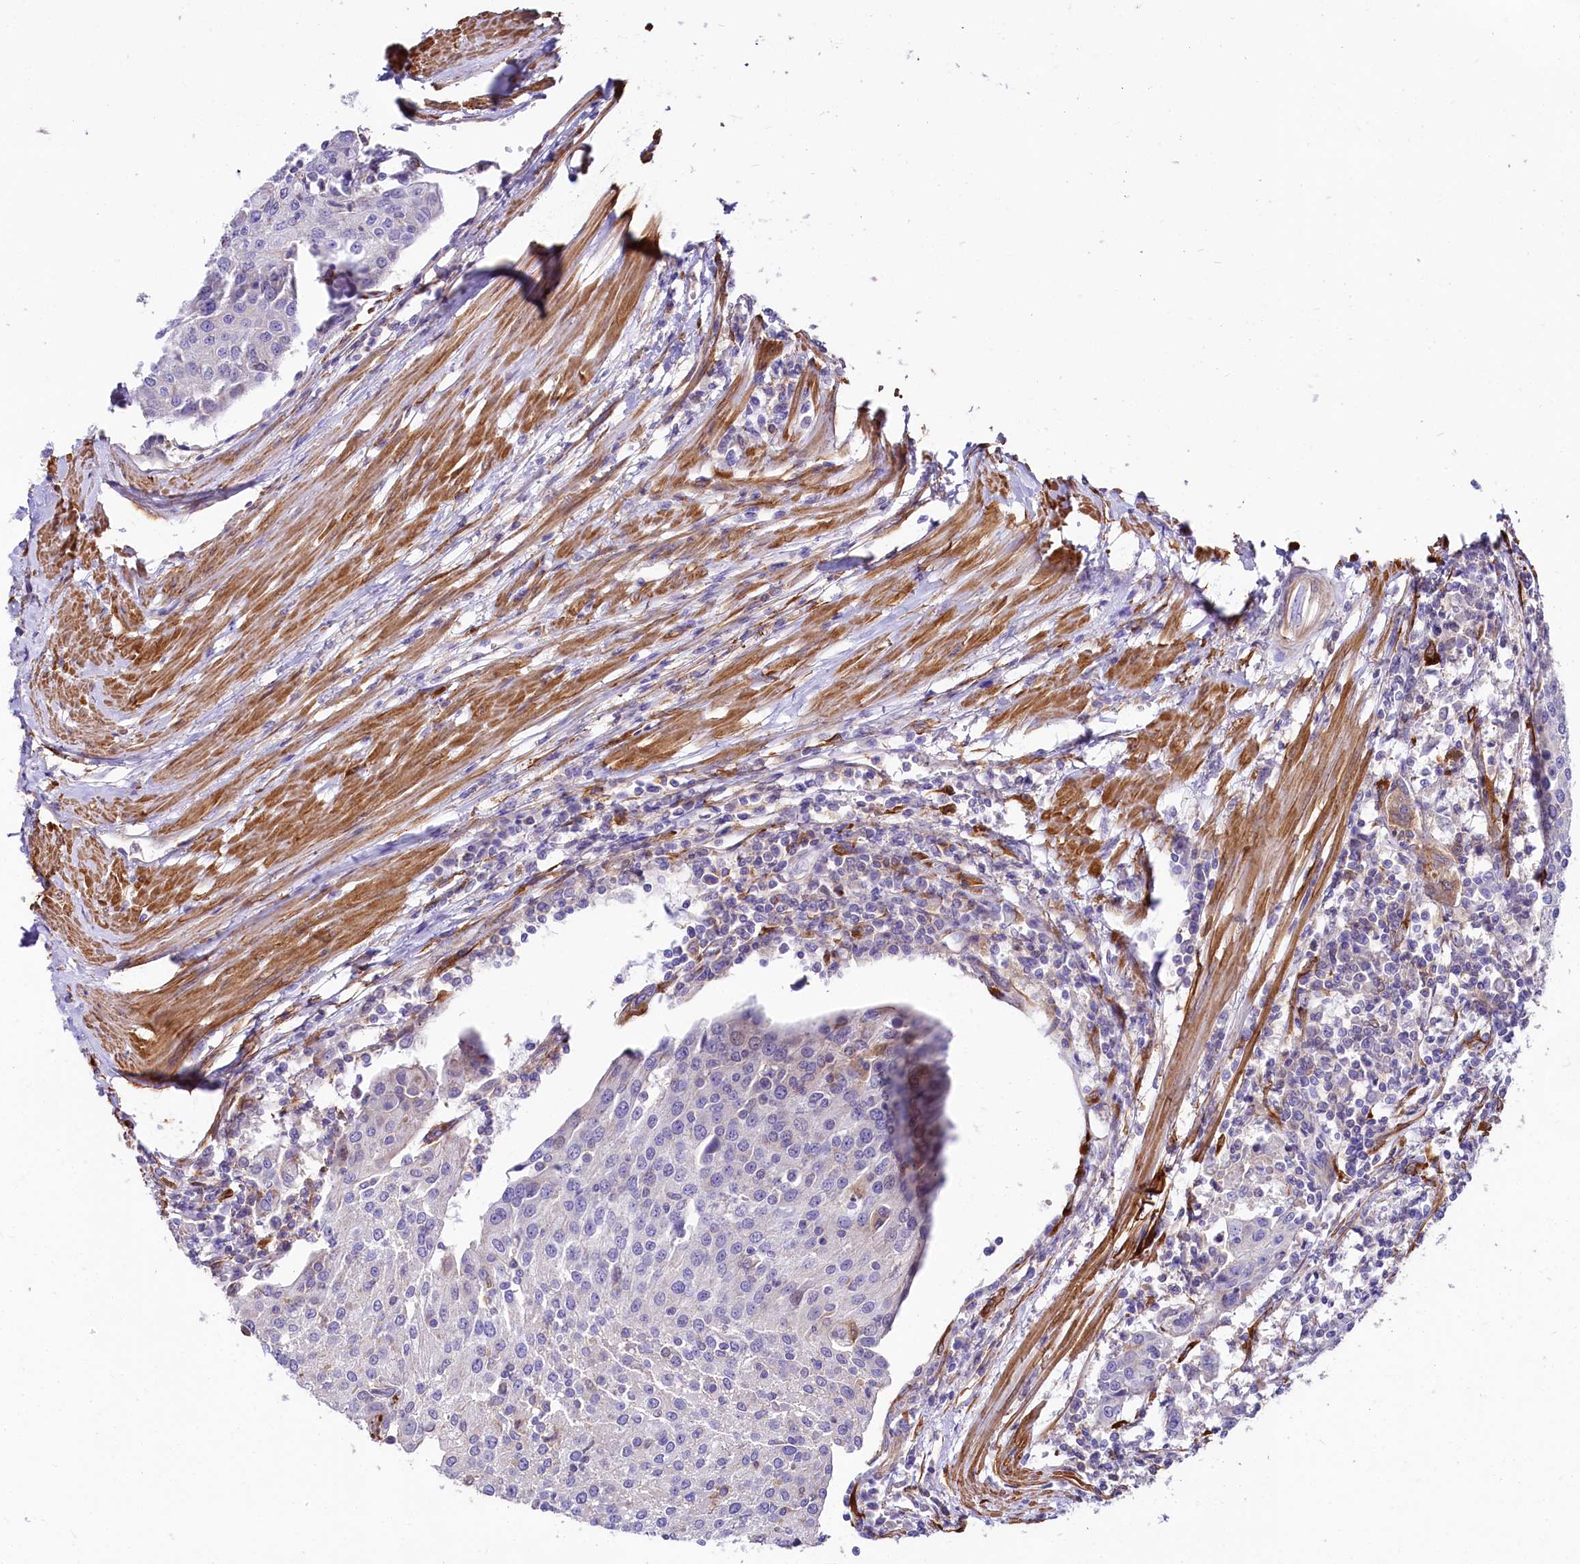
{"staining": {"intensity": "negative", "quantity": "none", "location": "none"}, "tissue": "urothelial cancer", "cell_type": "Tumor cells", "image_type": "cancer", "snomed": [{"axis": "morphology", "description": "Urothelial carcinoma, High grade"}, {"axis": "topography", "description": "Urinary bladder"}], "caption": "Urothelial carcinoma (high-grade) stained for a protein using IHC displays no expression tumor cells.", "gene": "FCHSD2", "patient": {"sex": "female", "age": 85}}